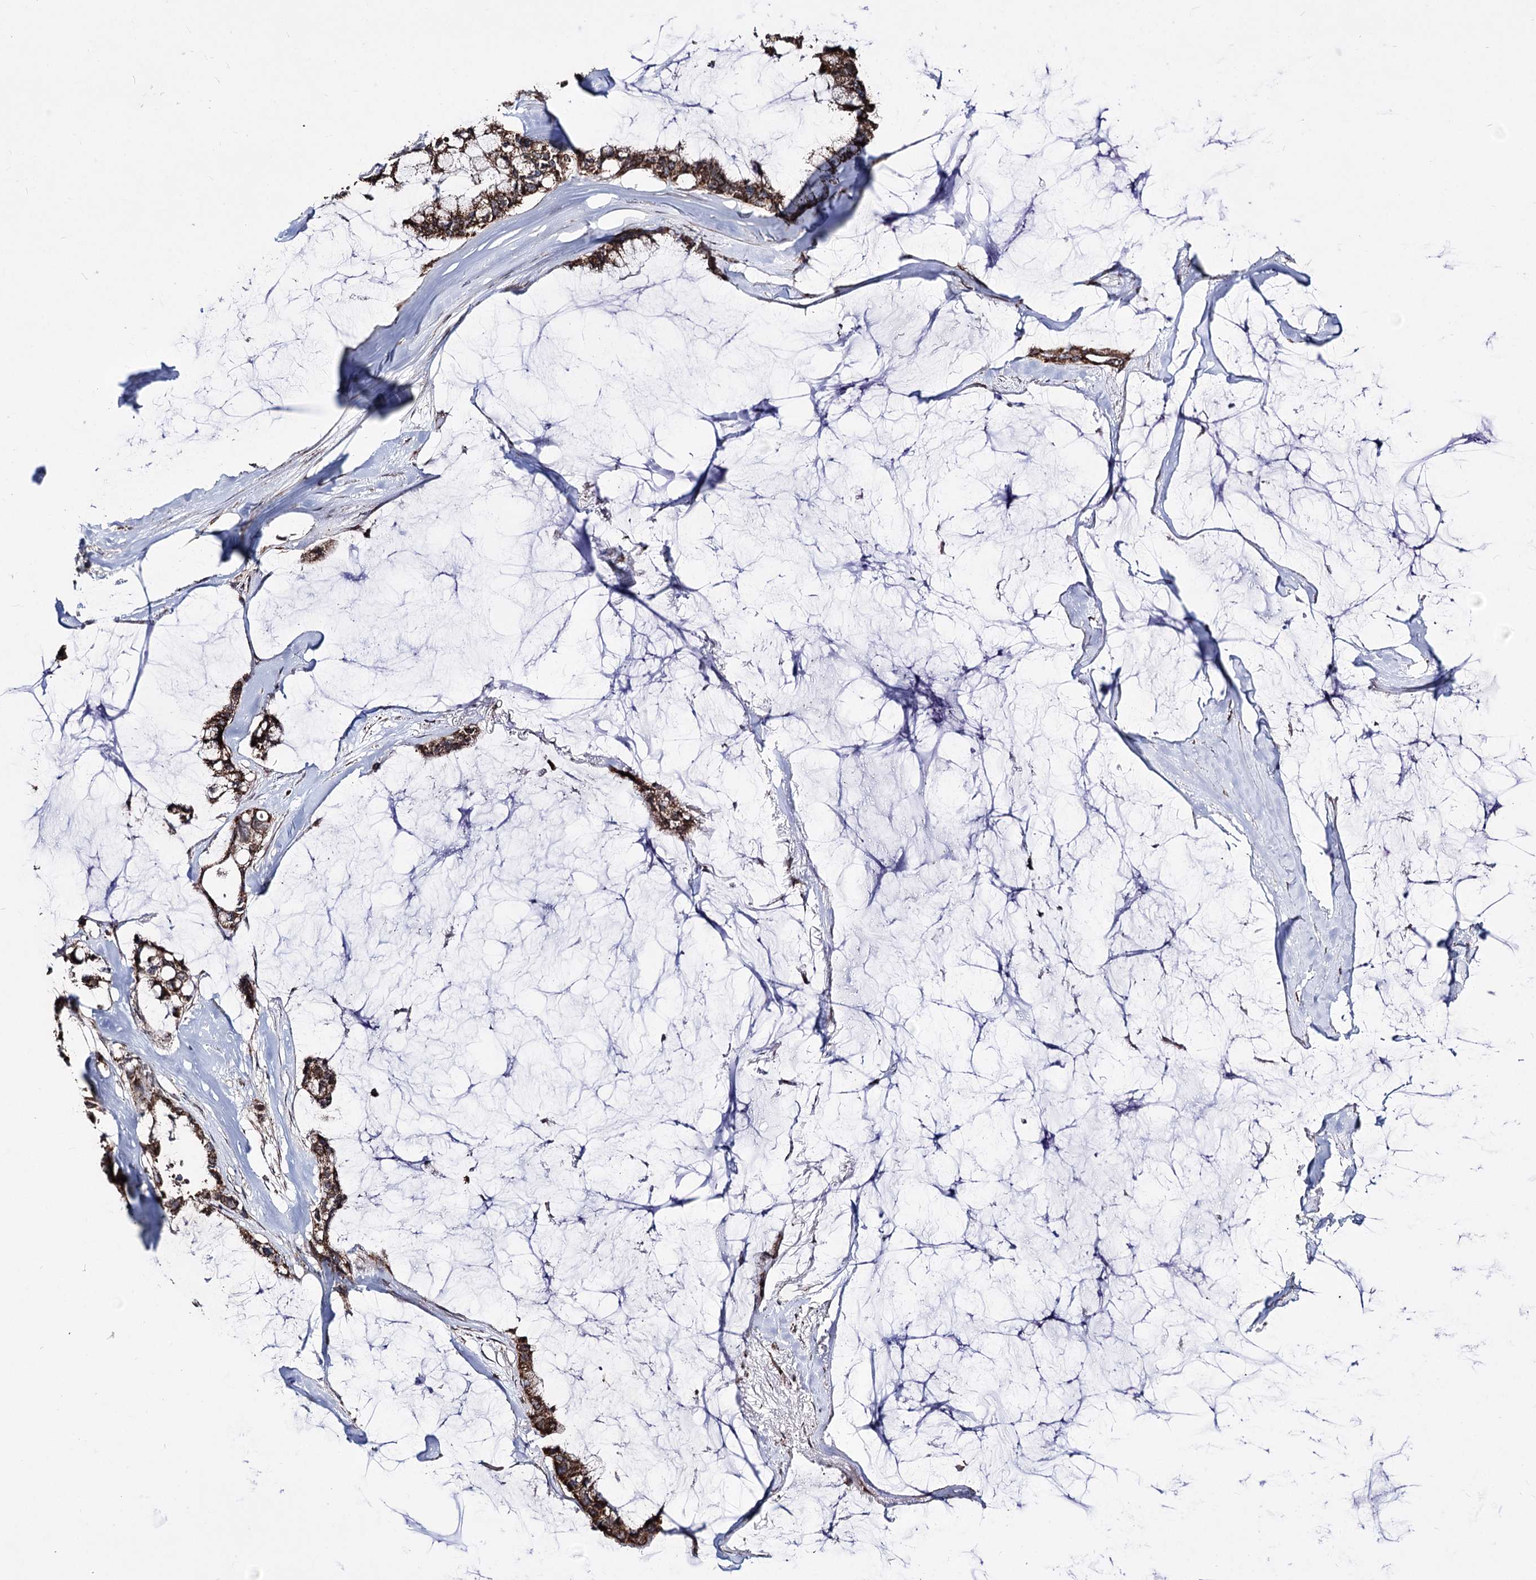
{"staining": {"intensity": "strong", "quantity": ">75%", "location": "cytoplasmic/membranous"}, "tissue": "ovarian cancer", "cell_type": "Tumor cells", "image_type": "cancer", "snomed": [{"axis": "morphology", "description": "Cystadenocarcinoma, mucinous, NOS"}, {"axis": "topography", "description": "Ovary"}], "caption": "Strong cytoplasmic/membranous expression is appreciated in about >75% of tumor cells in mucinous cystadenocarcinoma (ovarian).", "gene": "CREB3L4", "patient": {"sex": "female", "age": 39}}